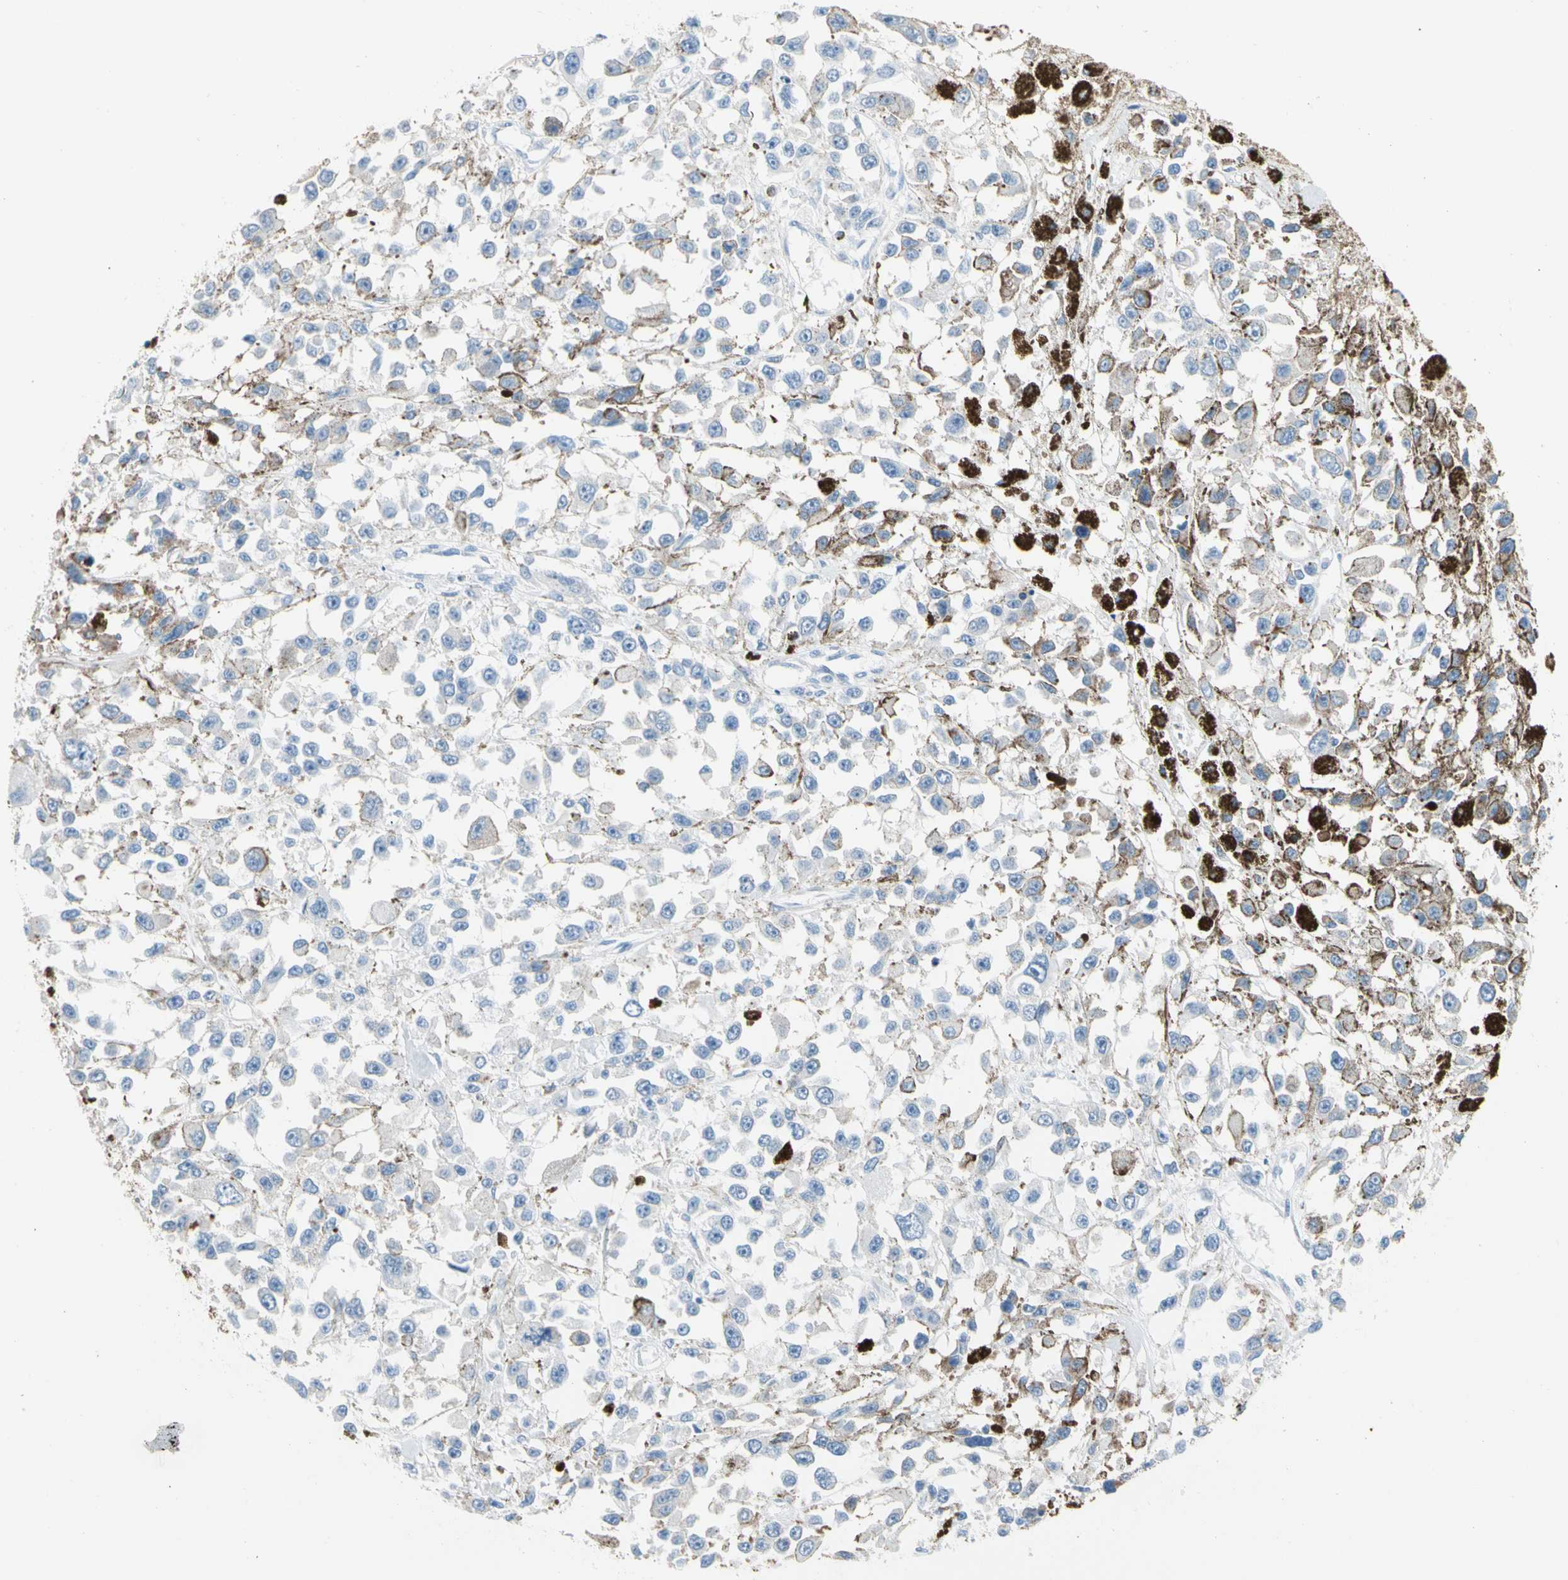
{"staining": {"intensity": "moderate", "quantity": "25%-75%", "location": "cytoplasmic/membranous"}, "tissue": "melanoma", "cell_type": "Tumor cells", "image_type": "cancer", "snomed": [{"axis": "morphology", "description": "Malignant melanoma, Metastatic site"}, {"axis": "topography", "description": "Lymph node"}], "caption": "Human melanoma stained with a brown dye exhibits moderate cytoplasmic/membranous positive expression in about 25%-75% of tumor cells.", "gene": "CASQ1", "patient": {"sex": "male", "age": 59}}